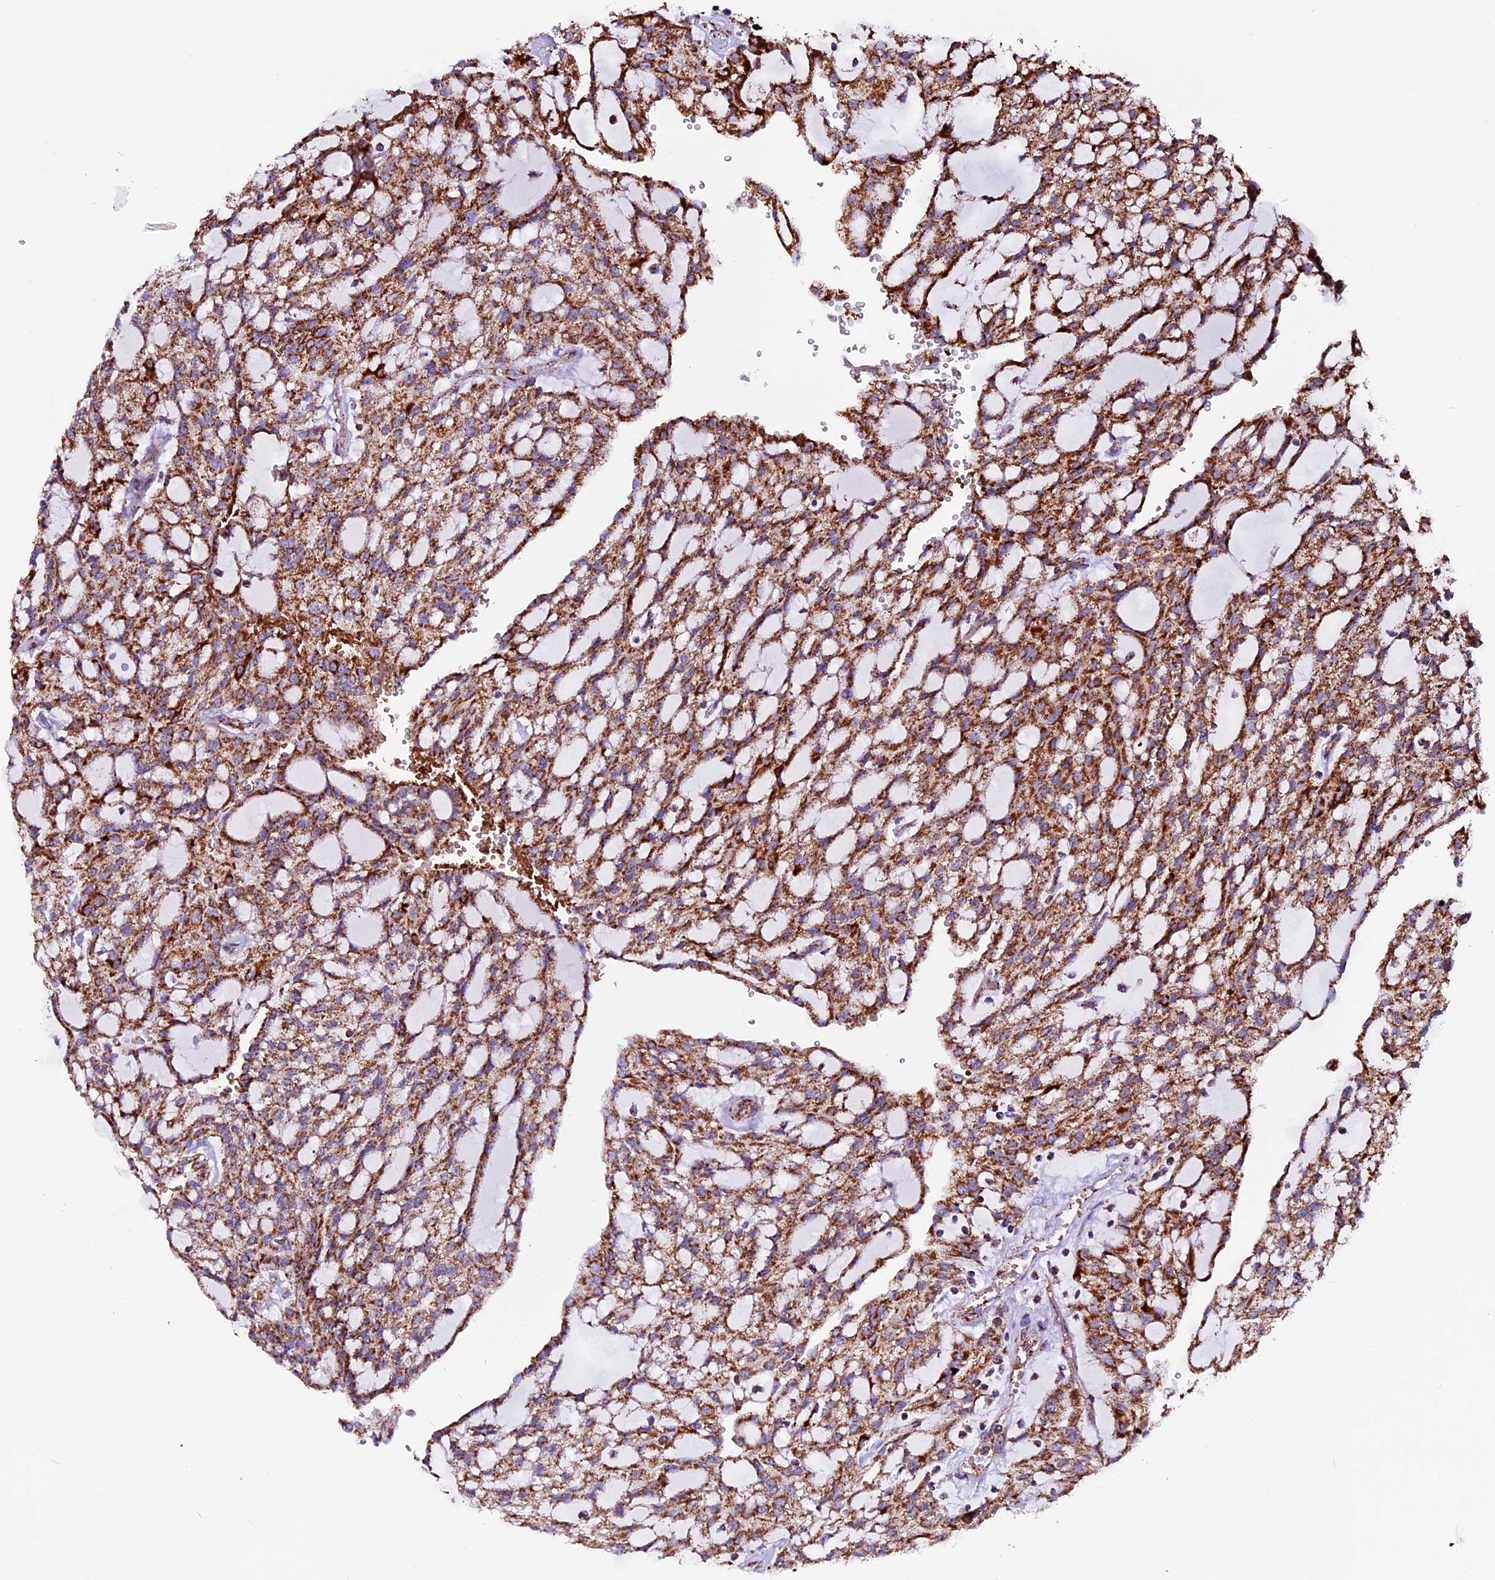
{"staining": {"intensity": "strong", "quantity": ">75%", "location": "cytoplasmic/membranous"}, "tissue": "renal cancer", "cell_type": "Tumor cells", "image_type": "cancer", "snomed": [{"axis": "morphology", "description": "Adenocarcinoma, NOS"}, {"axis": "topography", "description": "Kidney"}], "caption": "This is a histology image of IHC staining of renal cancer (adenocarcinoma), which shows strong expression in the cytoplasmic/membranous of tumor cells.", "gene": "CX3CL1", "patient": {"sex": "male", "age": 63}}